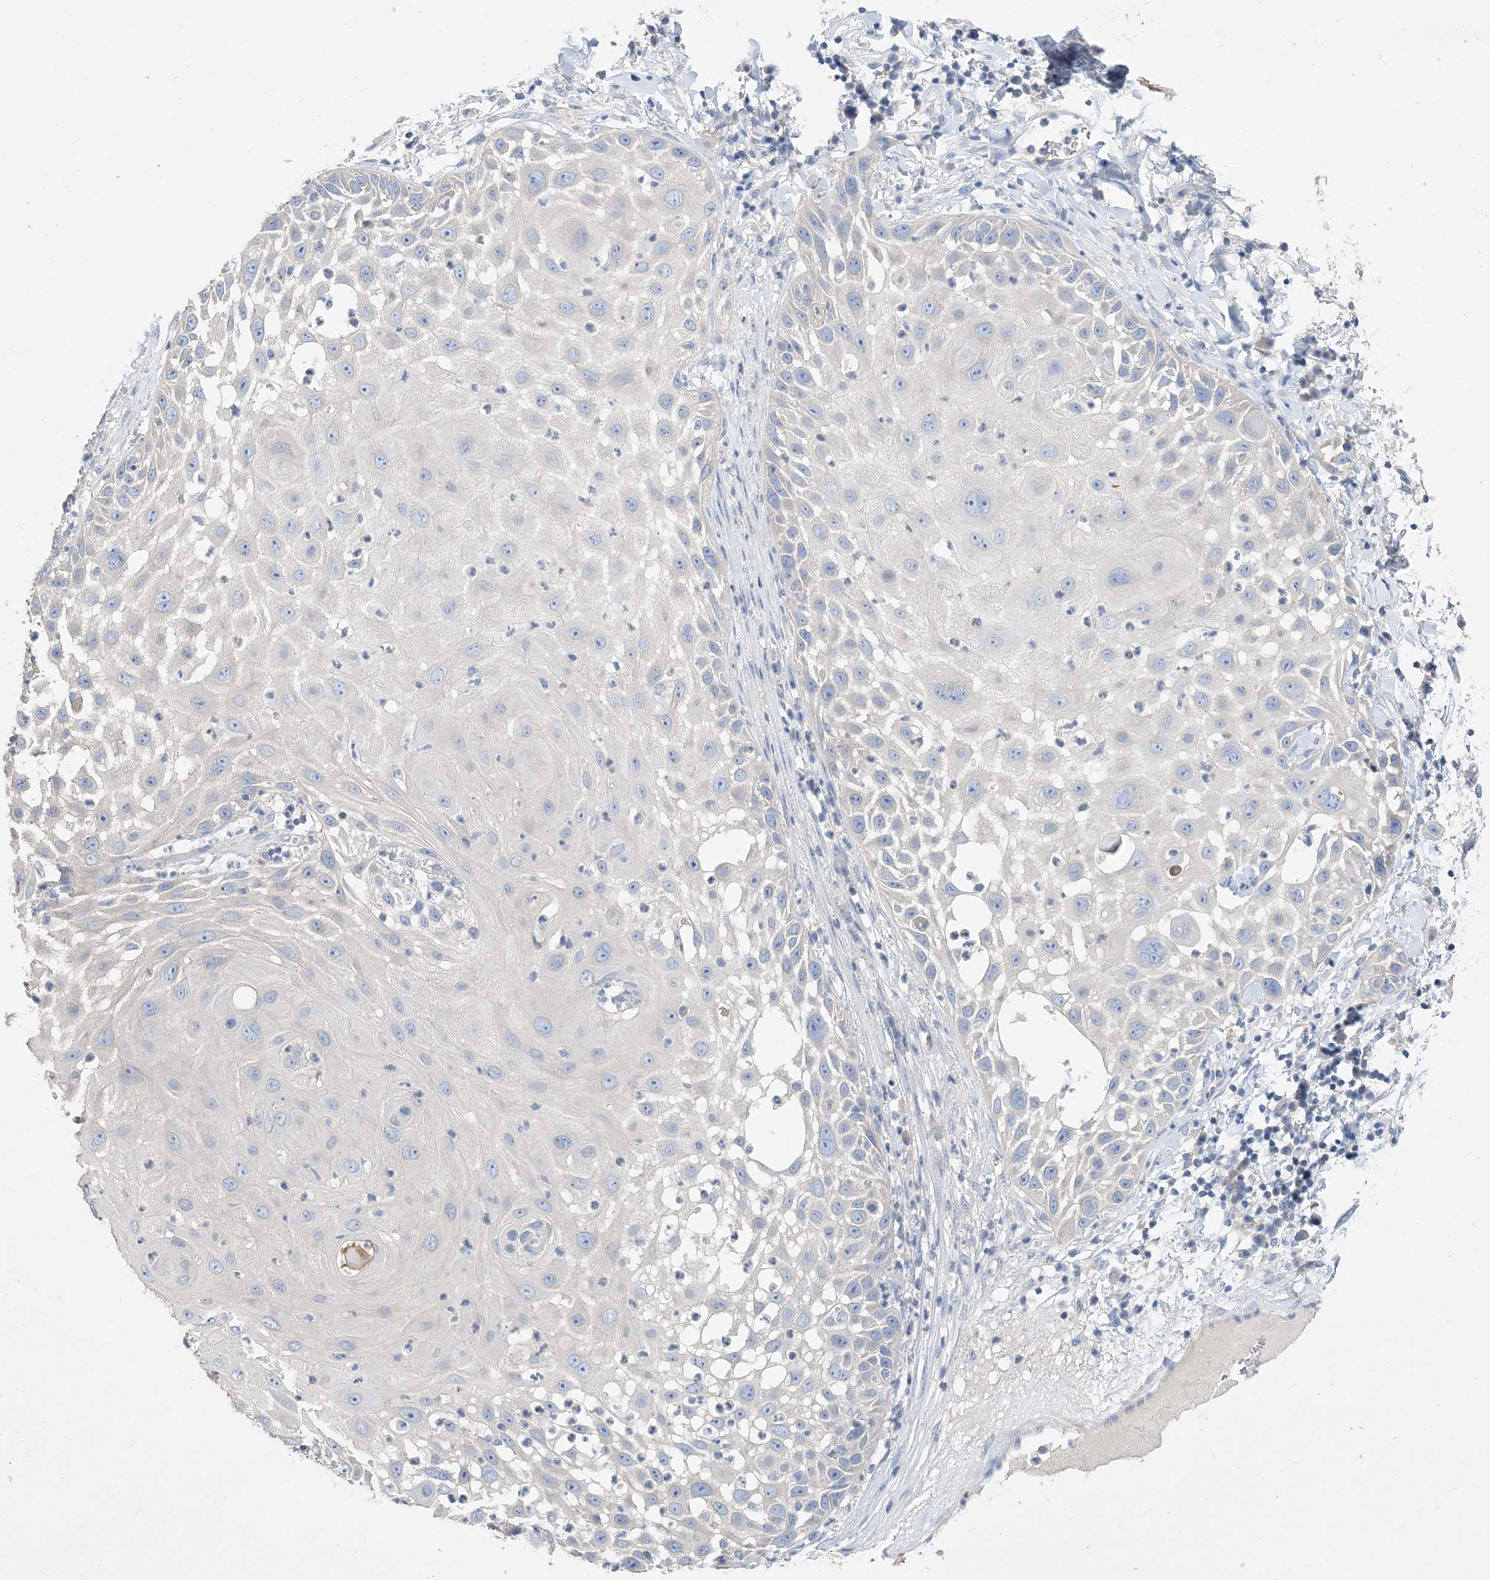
{"staining": {"intensity": "negative", "quantity": "none", "location": "none"}, "tissue": "skin cancer", "cell_type": "Tumor cells", "image_type": "cancer", "snomed": [{"axis": "morphology", "description": "Squamous cell carcinoma, NOS"}, {"axis": "topography", "description": "Skin"}], "caption": "The immunohistochemistry histopathology image has no significant staining in tumor cells of skin cancer (squamous cell carcinoma) tissue. (DAB immunohistochemistry (IHC), high magnification).", "gene": "KPRP", "patient": {"sex": "female", "age": 44}}